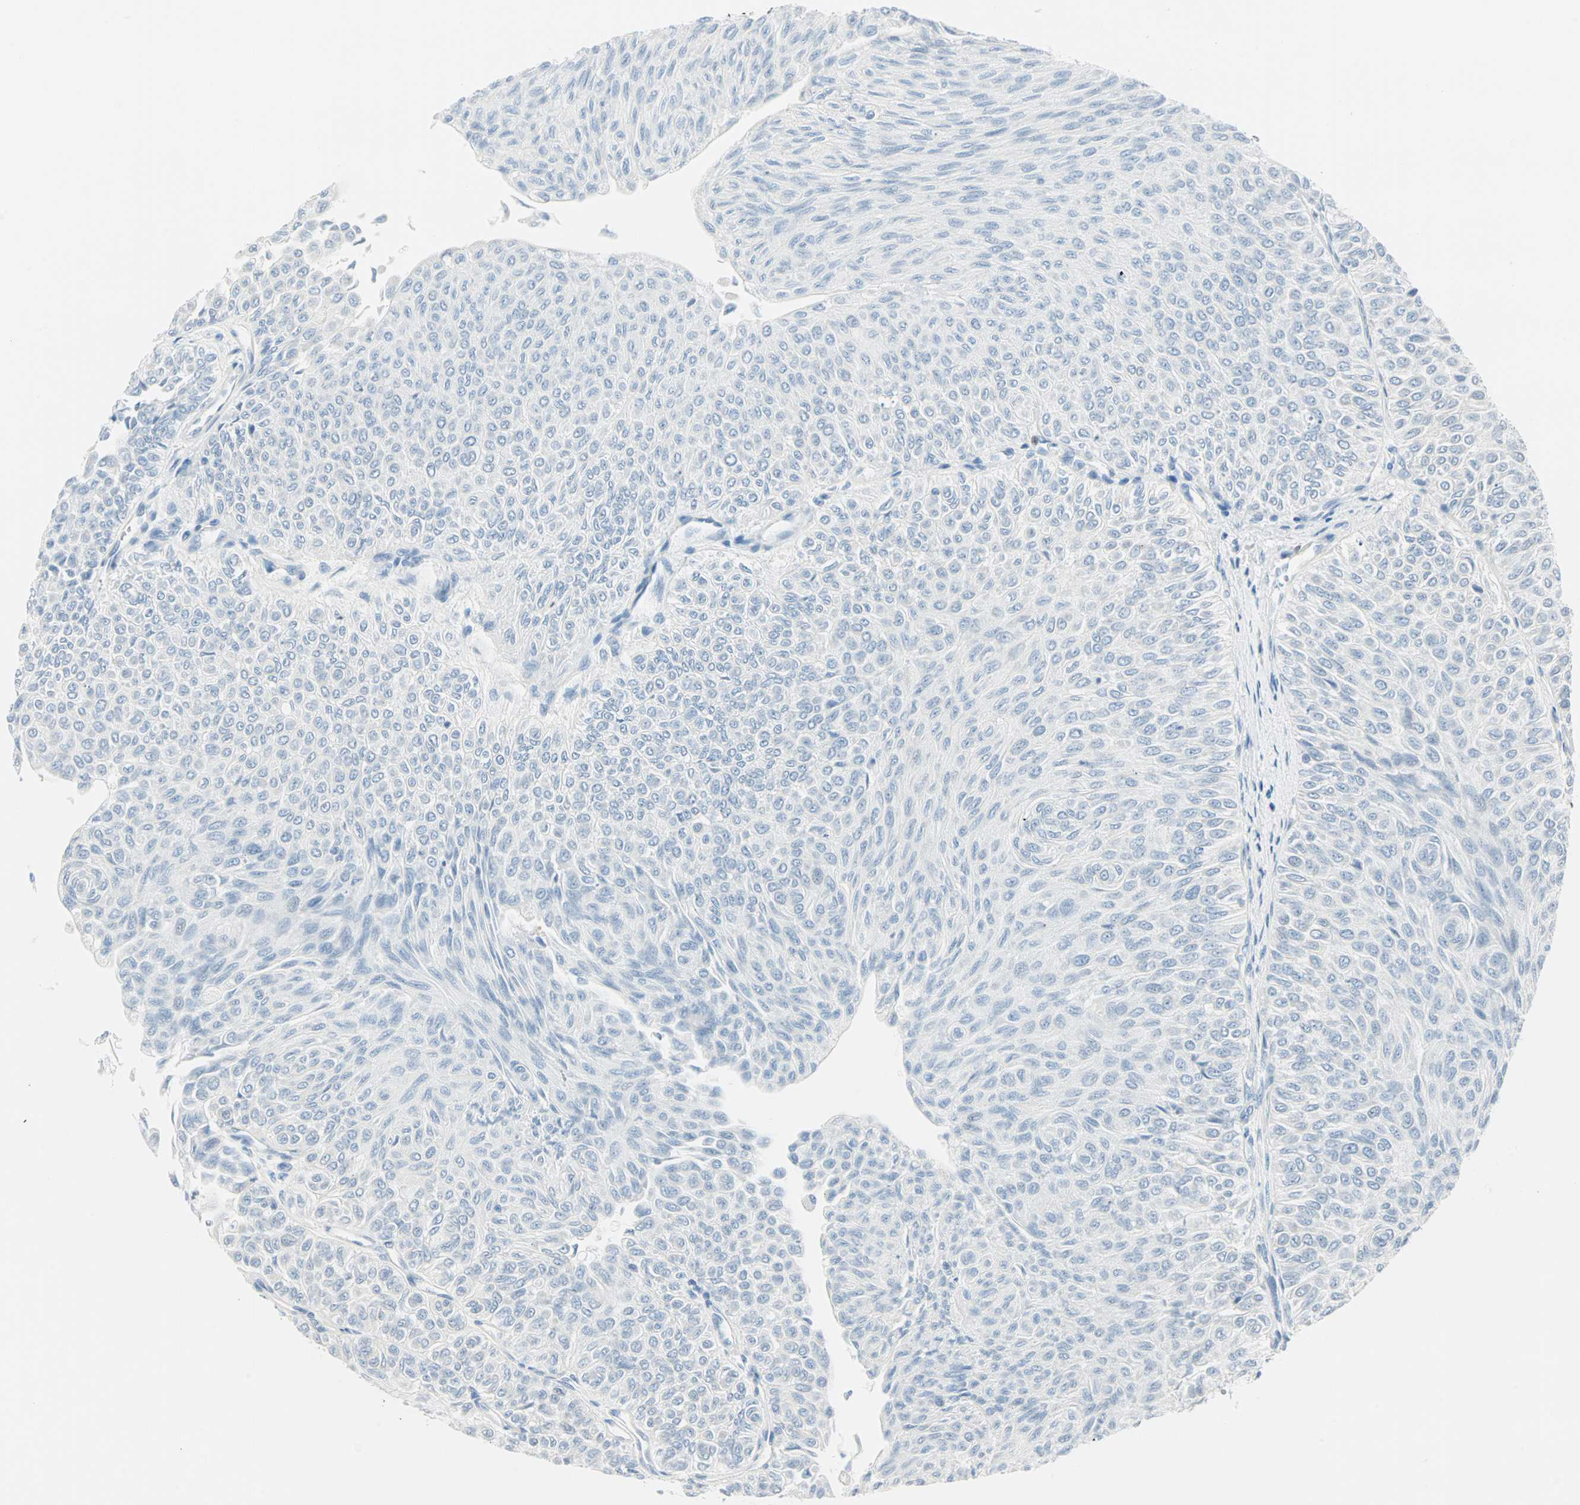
{"staining": {"intensity": "negative", "quantity": "none", "location": "none"}, "tissue": "urothelial cancer", "cell_type": "Tumor cells", "image_type": "cancer", "snomed": [{"axis": "morphology", "description": "Urothelial carcinoma, Low grade"}, {"axis": "topography", "description": "Urinary bladder"}], "caption": "Micrograph shows no significant protein expression in tumor cells of urothelial carcinoma (low-grade).", "gene": "MLLT10", "patient": {"sex": "male", "age": 78}}